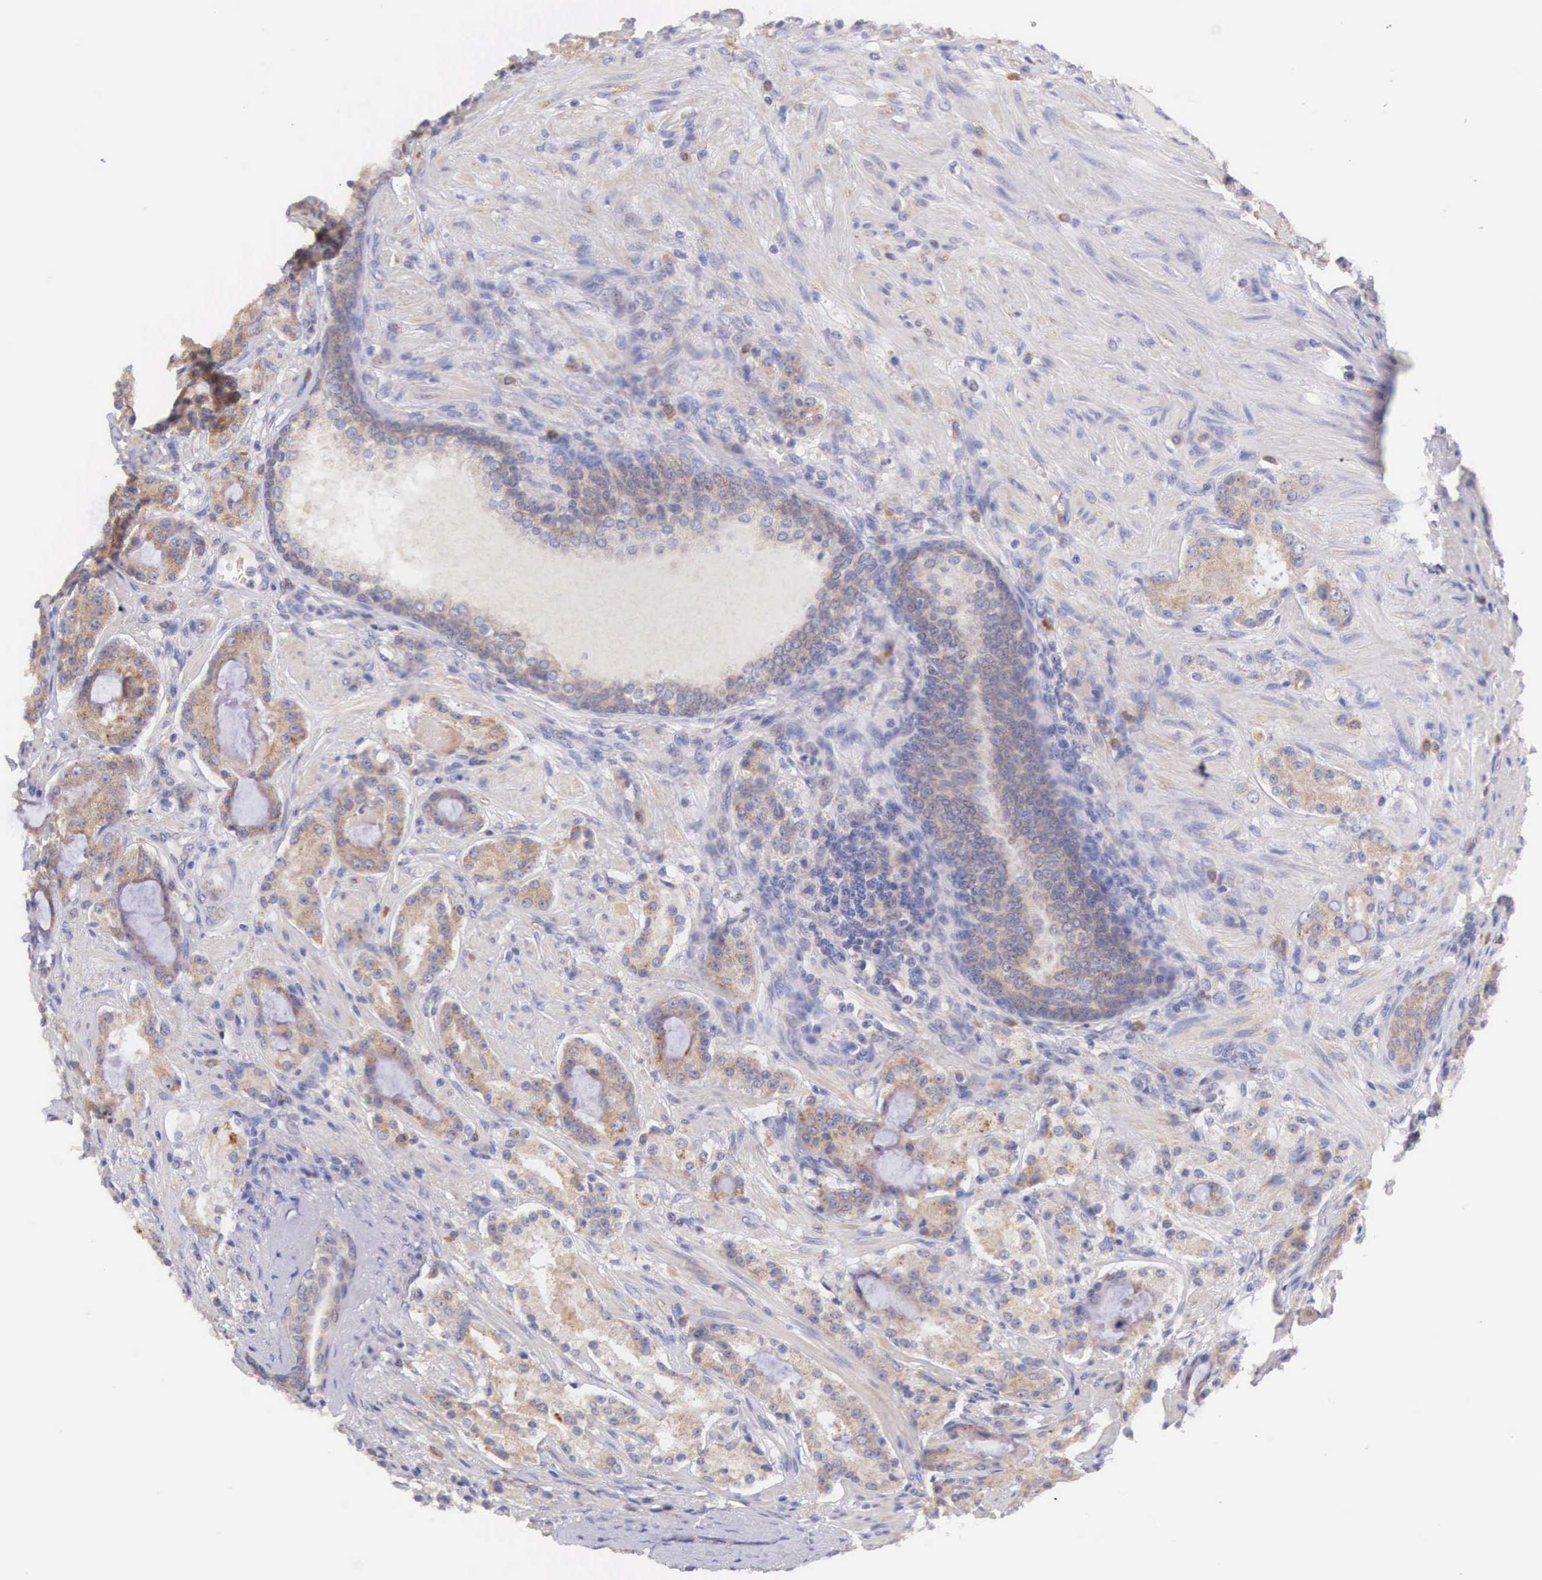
{"staining": {"intensity": "weak", "quantity": ">75%", "location": "cytoplasmic/membranous"}, "tissue": "prostate cancer", "cell_type": "Tumor cells", "image_type": "cancer", "snomed": [{"axis": "morphology", "description": "Adenocarcinoma, Medium grade"}, {"axis": "topography", "description": "Prostate"}], "caption": "Protein staining of prostate cancer tissue reveals weak cytoplasmic/membranous expression in approximately >75% of tumor cells.", "gene": "NSDHL", "patient": {"sex": "male", "age": 72}}